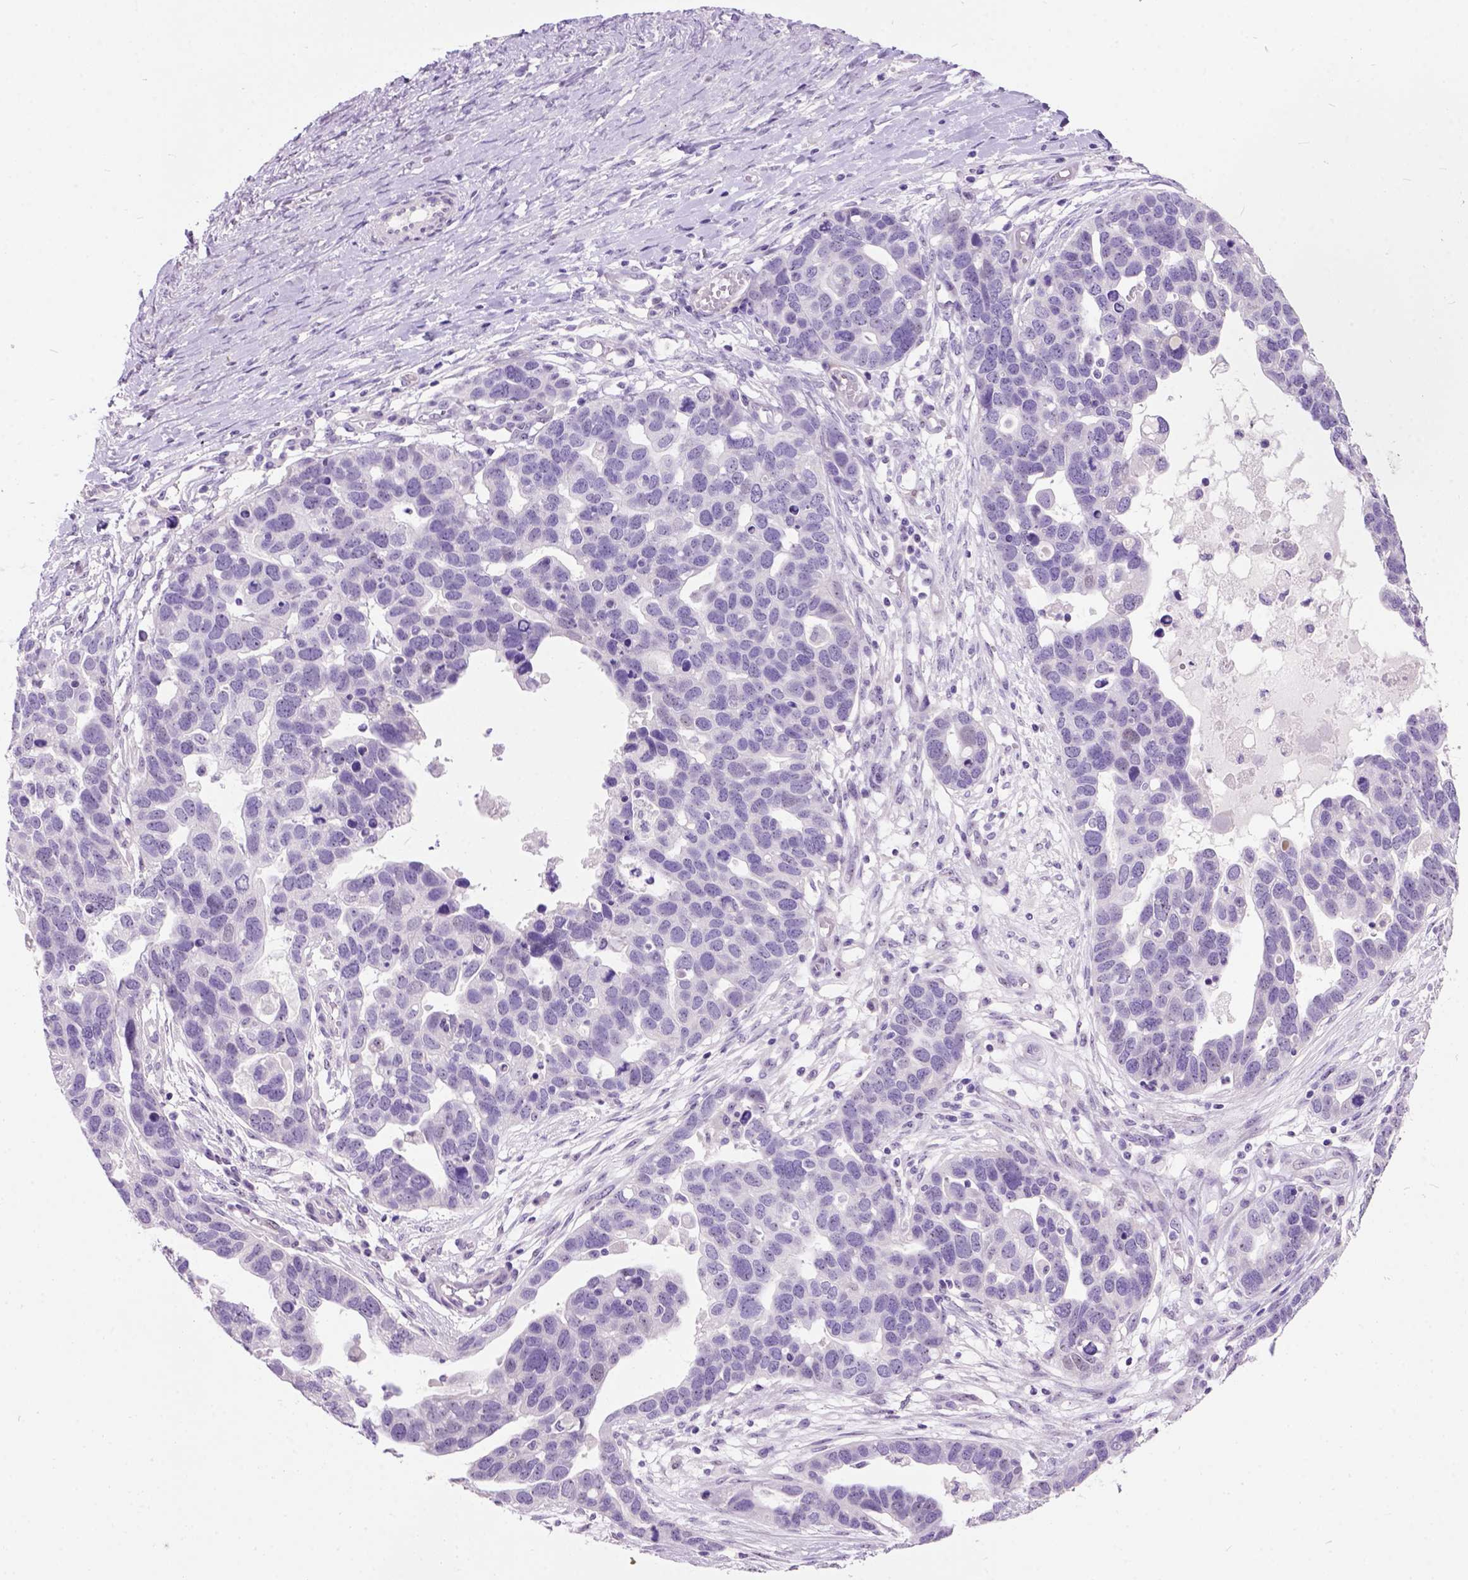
{"staining": {"intensity": "negative", "quantity": "none", "location": "none"}, "tissue": "ovarian cancer", "cell_type": "Tumor cells", "image_type": "cancer", "snomed": [{"axis": "morphology", "description": "Cystadenocarcinoma, serous, NOS"}, {"axis": "topography", "description": "Ovary"}], "caption": "DAB immunohistochemical staining of ovarian cancer (serous cystadenocarcinoma) exhibits no significant staining in tumor cells.", "gene": "MAPT", "patient": {"sex": "female", "age": 54}}